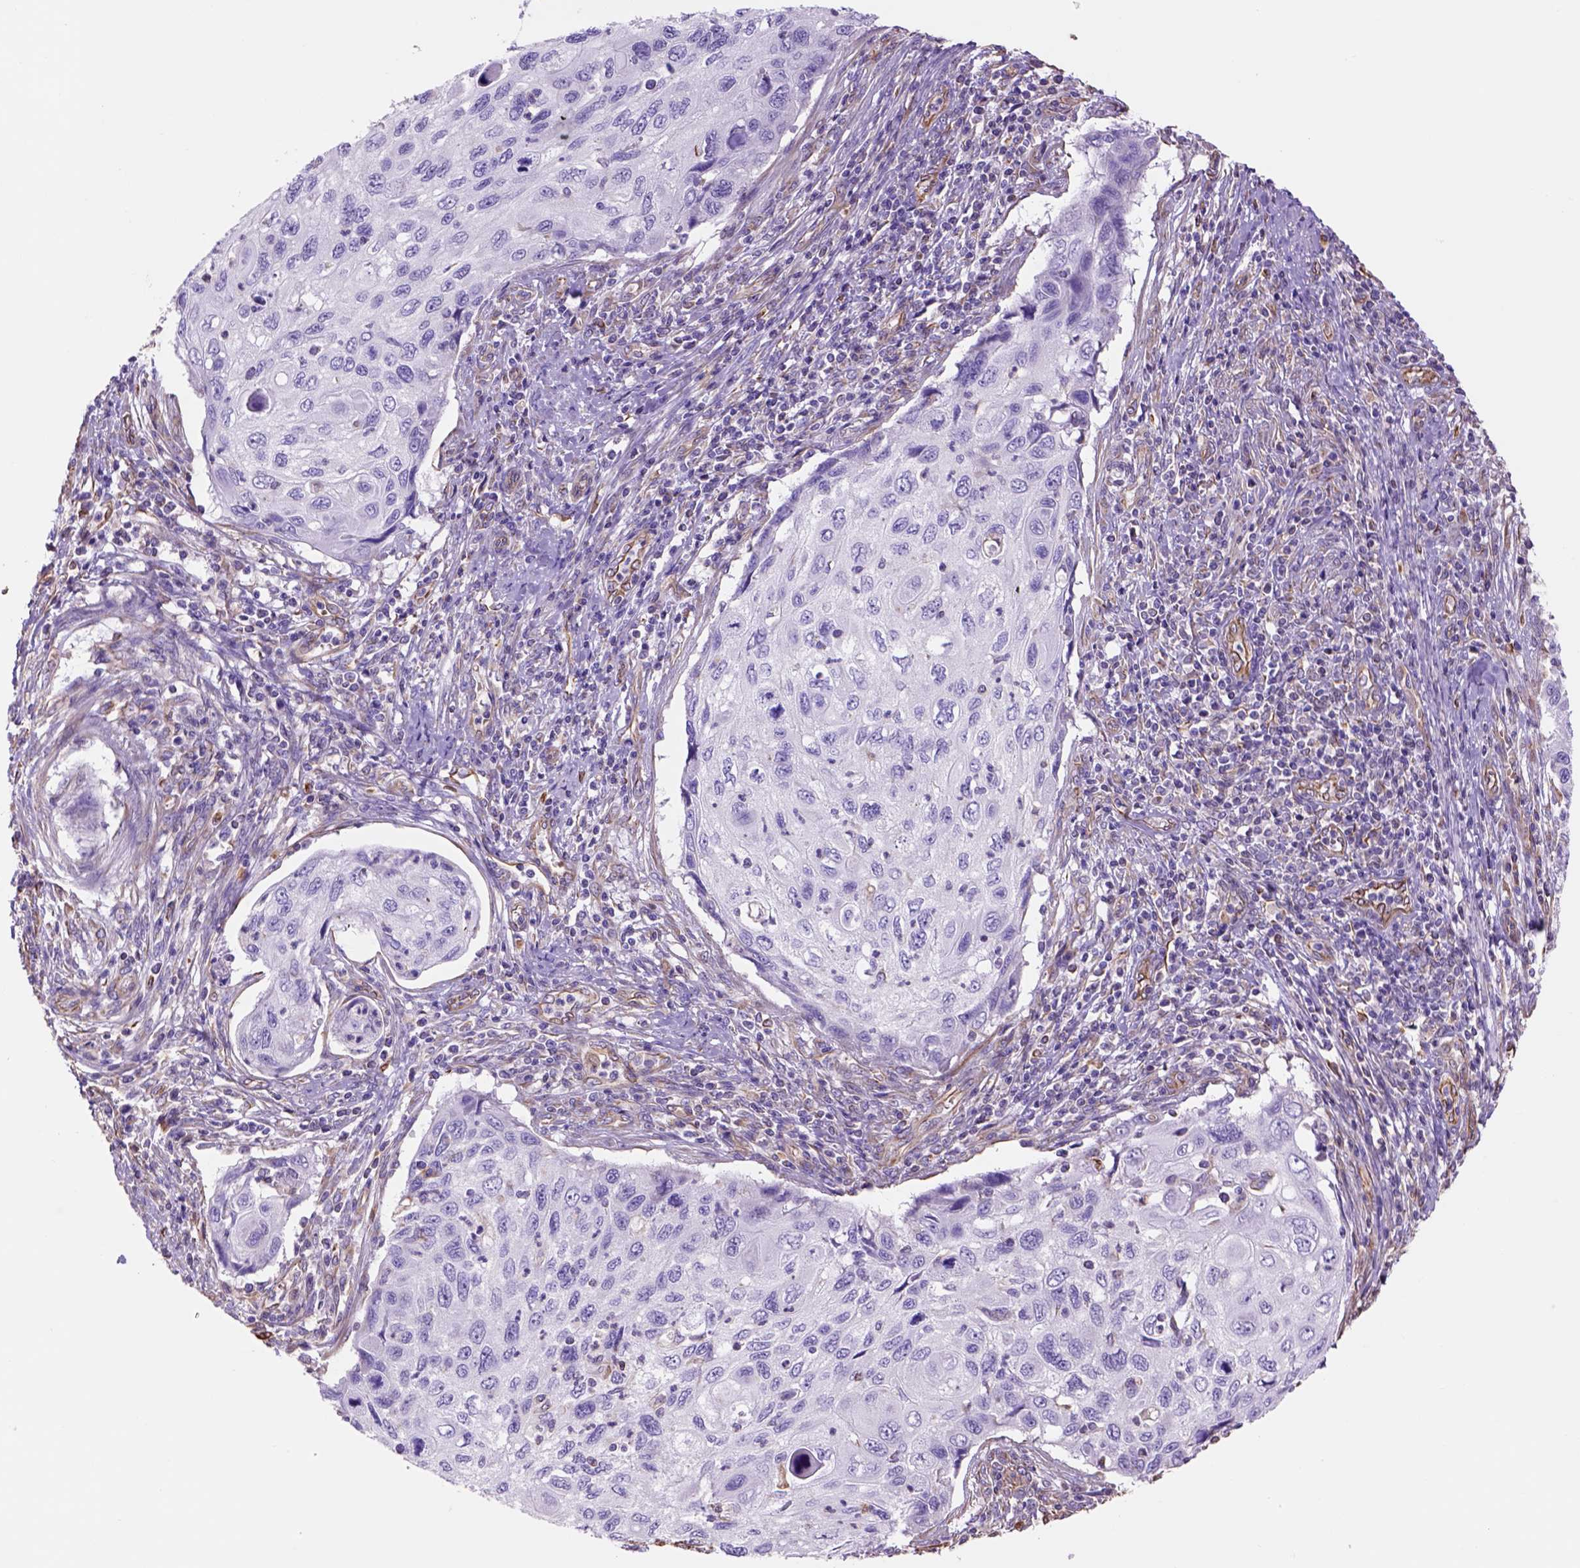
{"staining": {"intensity": "negative", "quantity": "none", "location": "none"}, "tissue": "cervical cancer", "cell_type": "Tumor cells", "image_type": "cancer", "snomed": [{"axis": "morphology", "description": "Squamous cell carcinoma, NOS"}, {"axis": "topography", "description": "Cervix"}], "caption": "Histopathology image shows no protein positivity in tumor cells of cervical squamous cell carcinoma tissue.", "gene": "ZZZ3", "patient": {"sex": "female", "age": 70}}